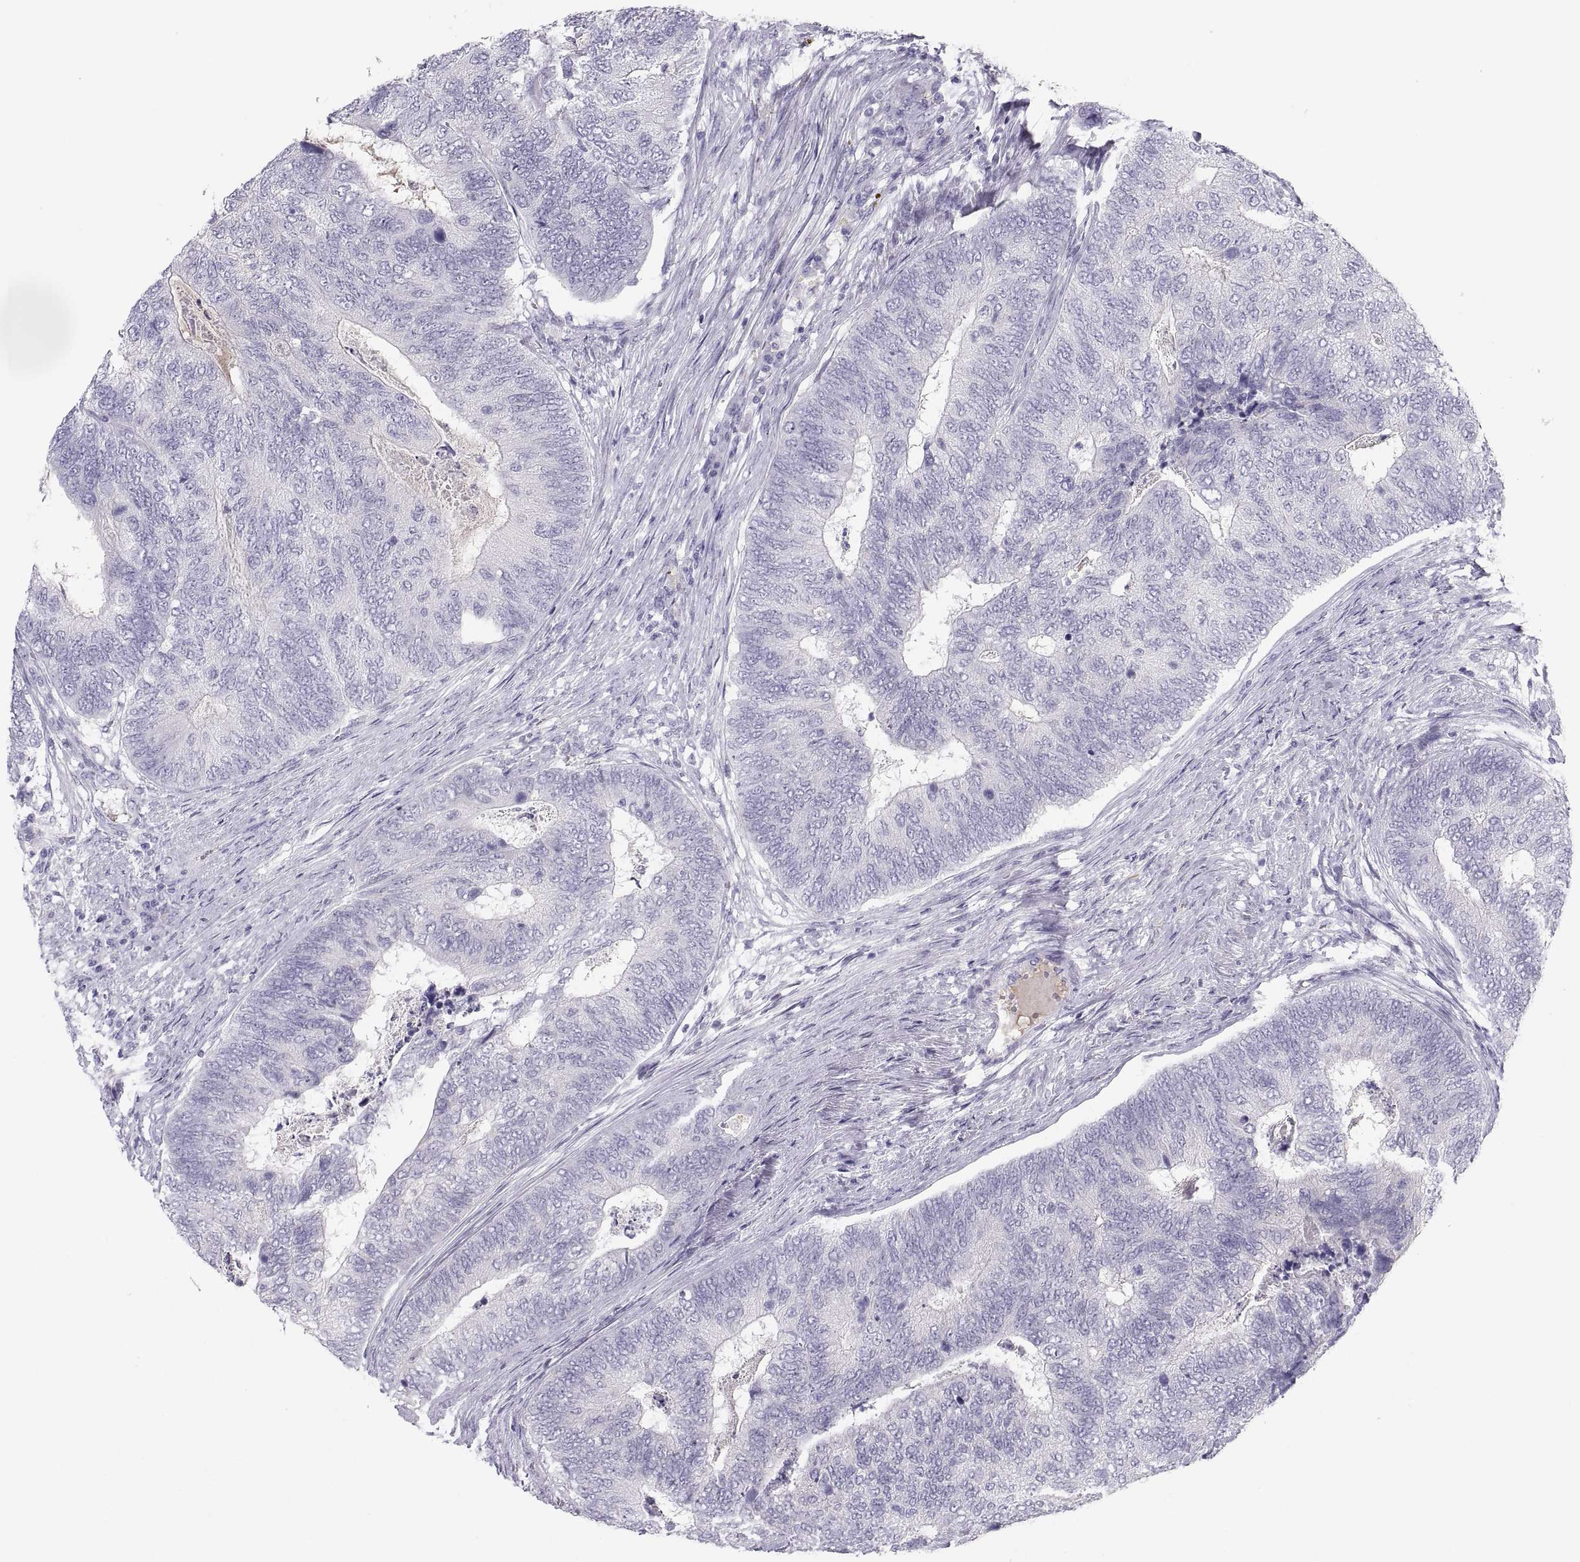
{"staining": {"intensity": "negative", "quantity": "none", "location": "none"}, "tissue": "colorectal cancer", "cell_type": "Tumor cells", "image_type": "cancer", "snomed": [{"axis": "morphology", "description": "Adenocarcinoma, NOS"}, {"axis": "topography", "description": "Colon"}], "caption": "Human colorectal cancer stained for a protein using immunohistochemistry (IHC) reveals no expression in tumor cells.", "gene": "MAGEB2", "patient": {"sex": "female", "age": 67}}